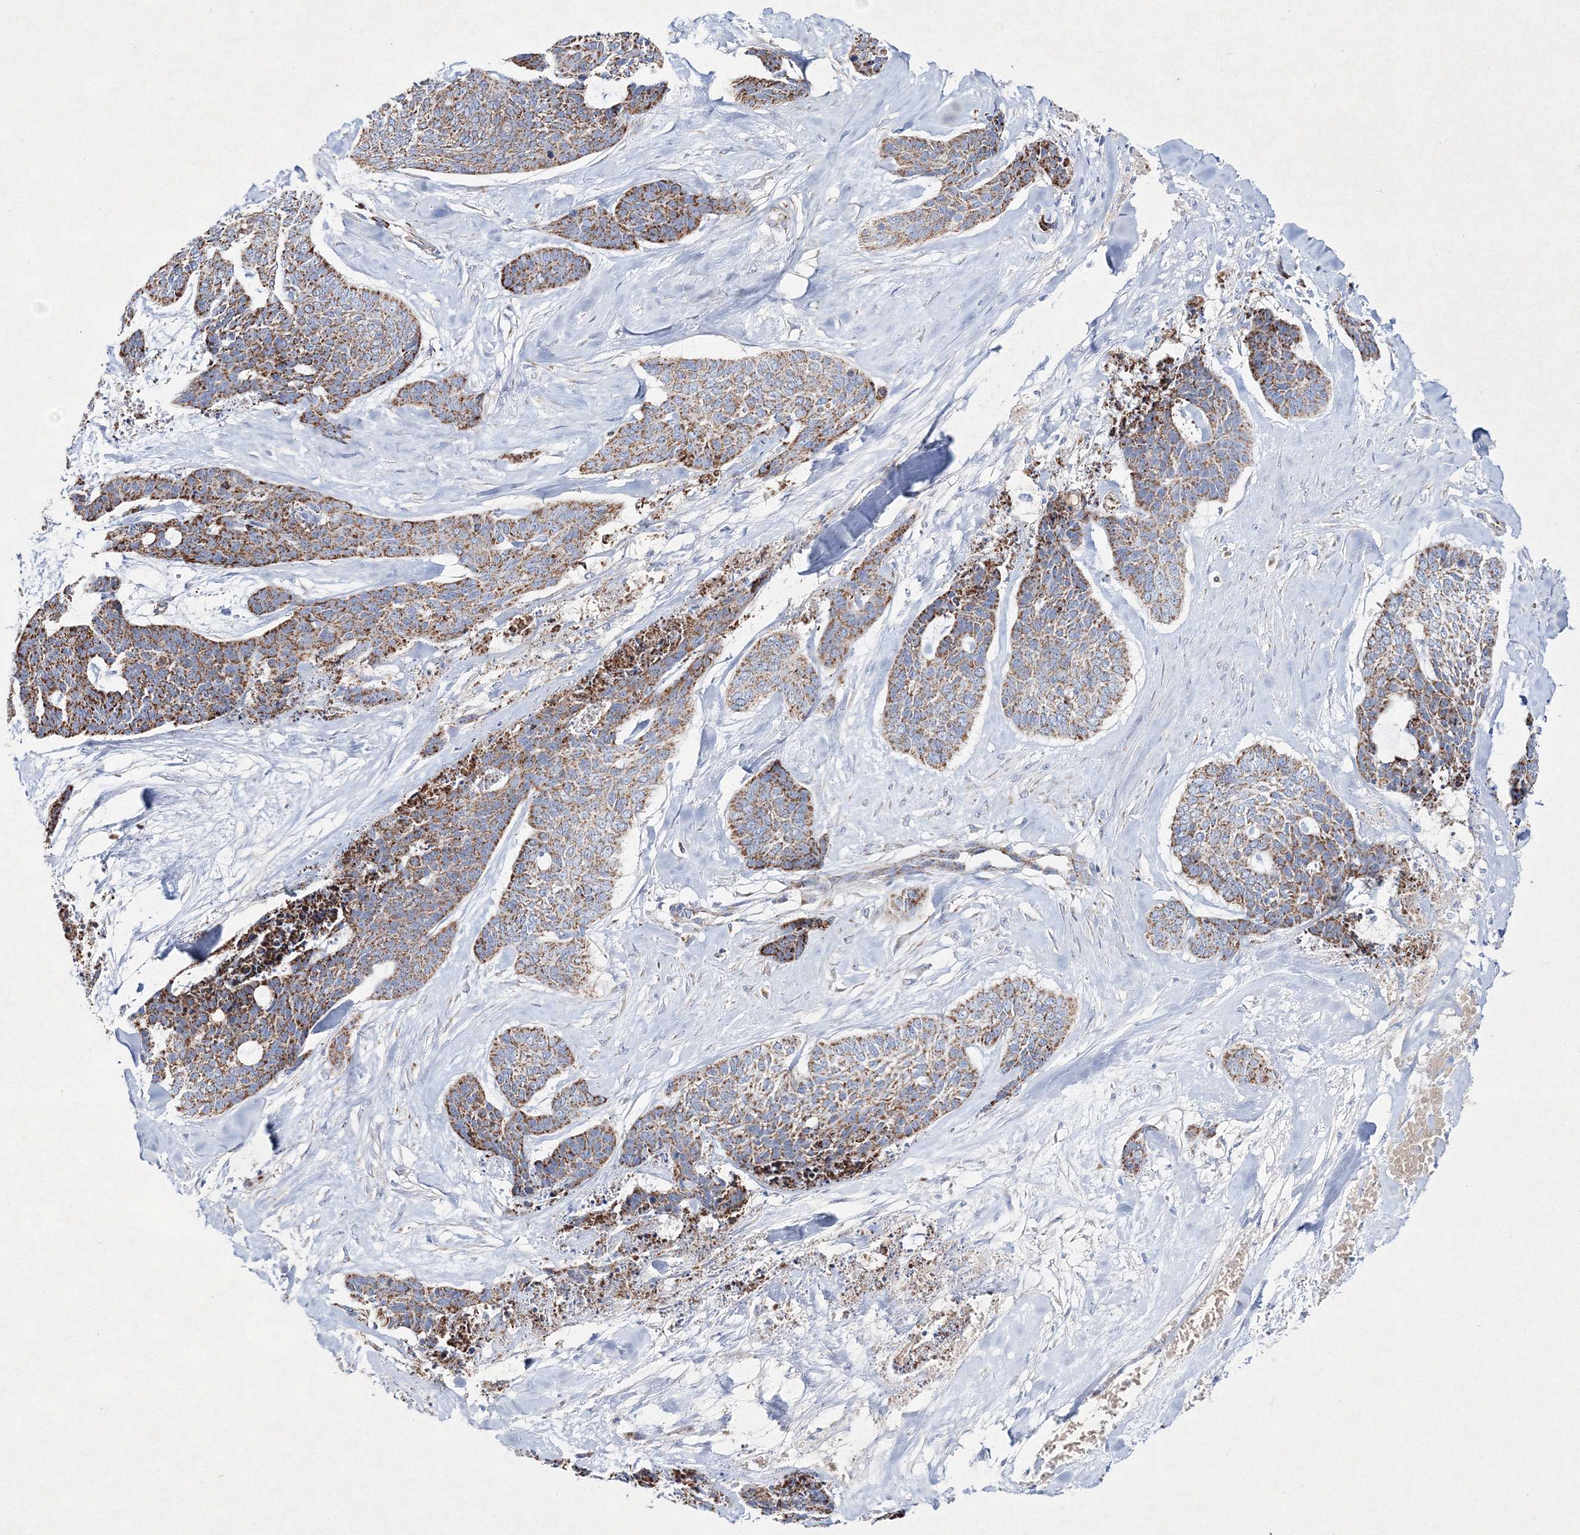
{"staining": {"intensity": "moderate", "quantity": ">75%", "location": "cytoplasmic/membranous"}, "tissue": "skin cancer", "cell_type": "Tumor cells", "image_type": "cancer", "snomed": [{"axis": "morphology", "description": "Basal cell carcinoma"}, {"axis": "topography", "description": "Skin"}], "caption": "DAB immunohistochemical staining of human skin basal cell carcinoma demonstrates moderate cytoplasmic/membranous protein positivity in about >75% of tumor cells.", "gene": "IGSF9", "patient": {"sex": "female", "age": 64}}